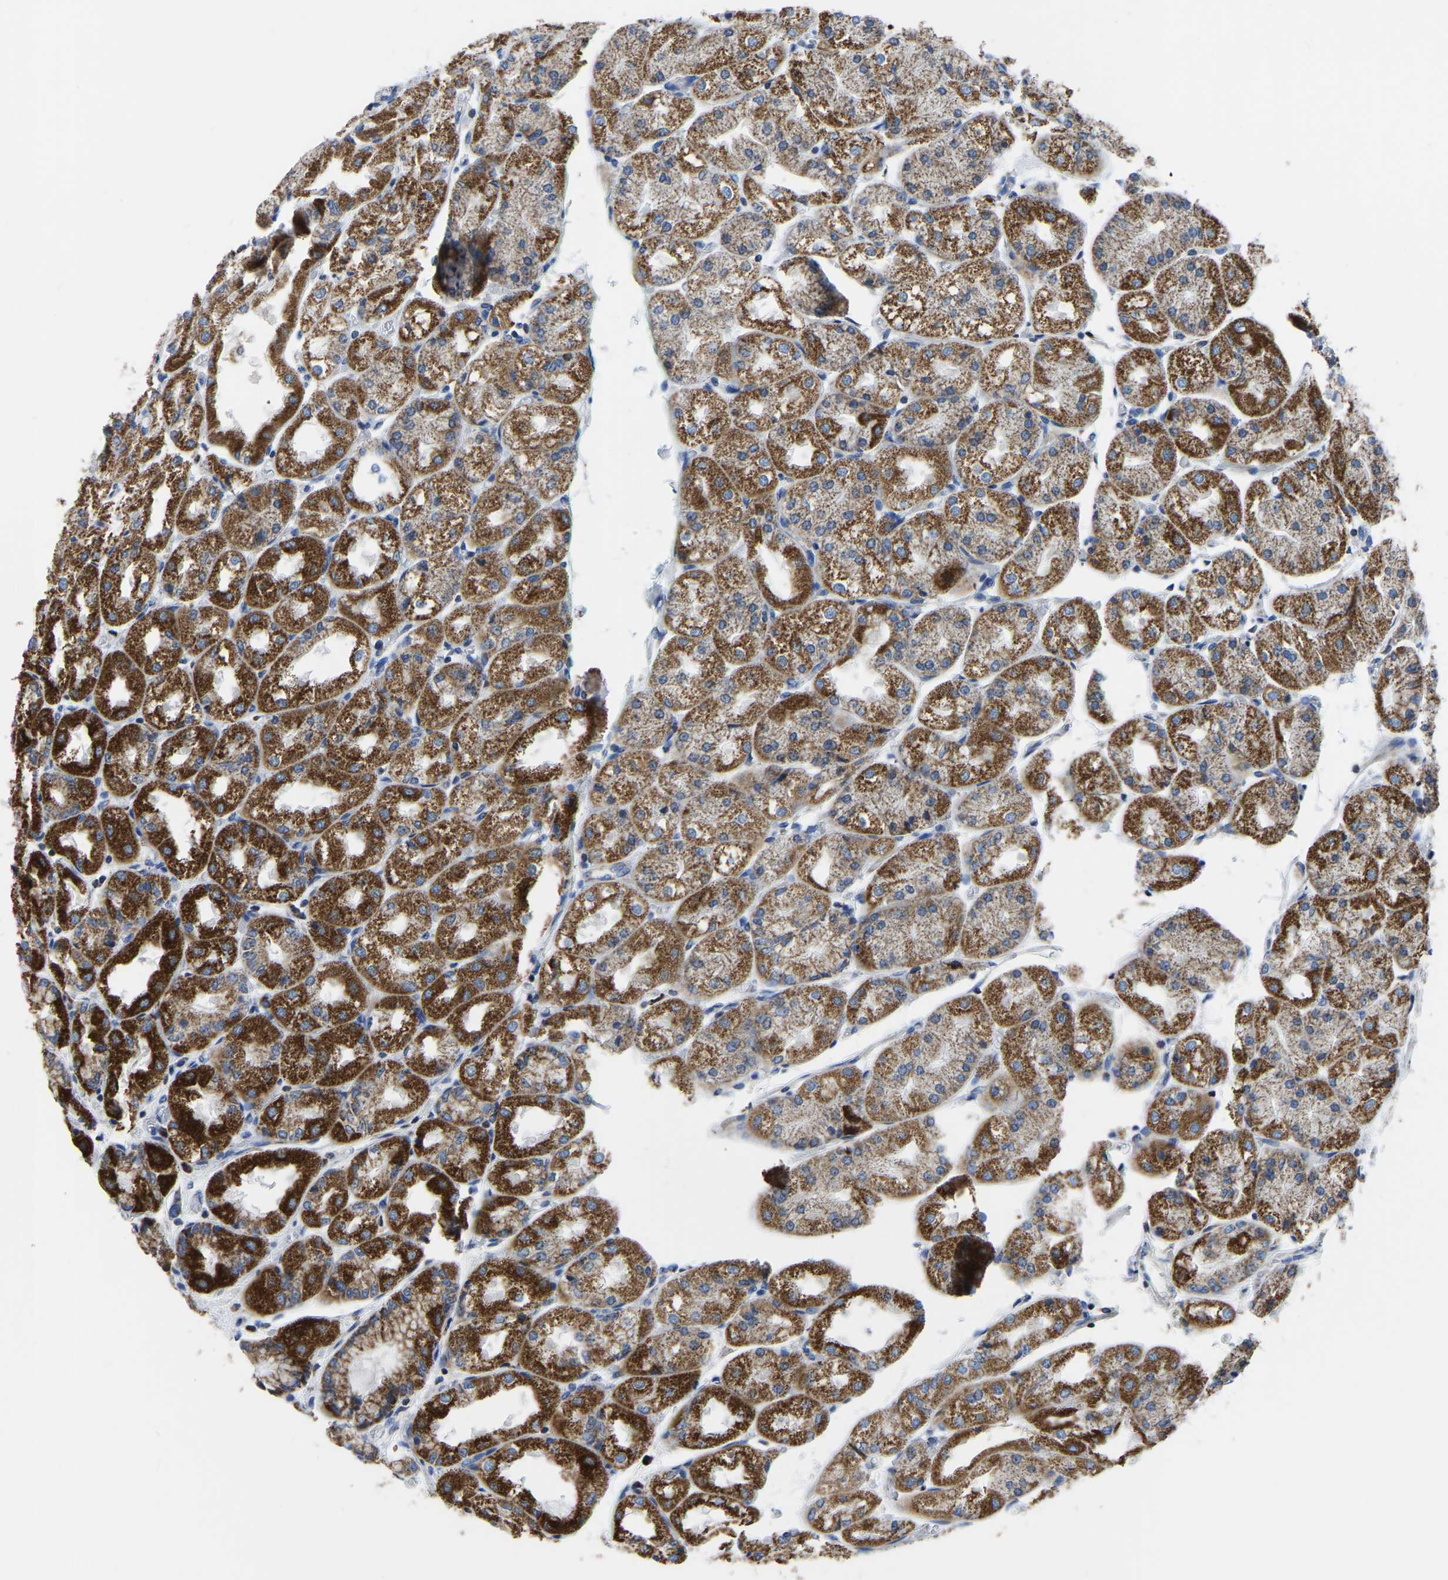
{"staining": {"intensity": "strong", "quantity": "25%-75%", "location": "cytoplasmic/membranous"}, "tissue": "stomach", "cell_type": "Glandular cells", "image_type": "normal", "snomed": [{"axis": "morphology", "description": "Normal tissue, NOS"}, {"axis": "topography", "description": "Stomach, upper"}], "caption": "High-power microscopy captured an immunohistochemistry photomicrograph of normal stomach, revealing strong cytoplasmic/membranous expression in approximately 25%-75% of glandular cells.", "gene": "ETFA", "patient": {"sex": "male", "age": 72}}